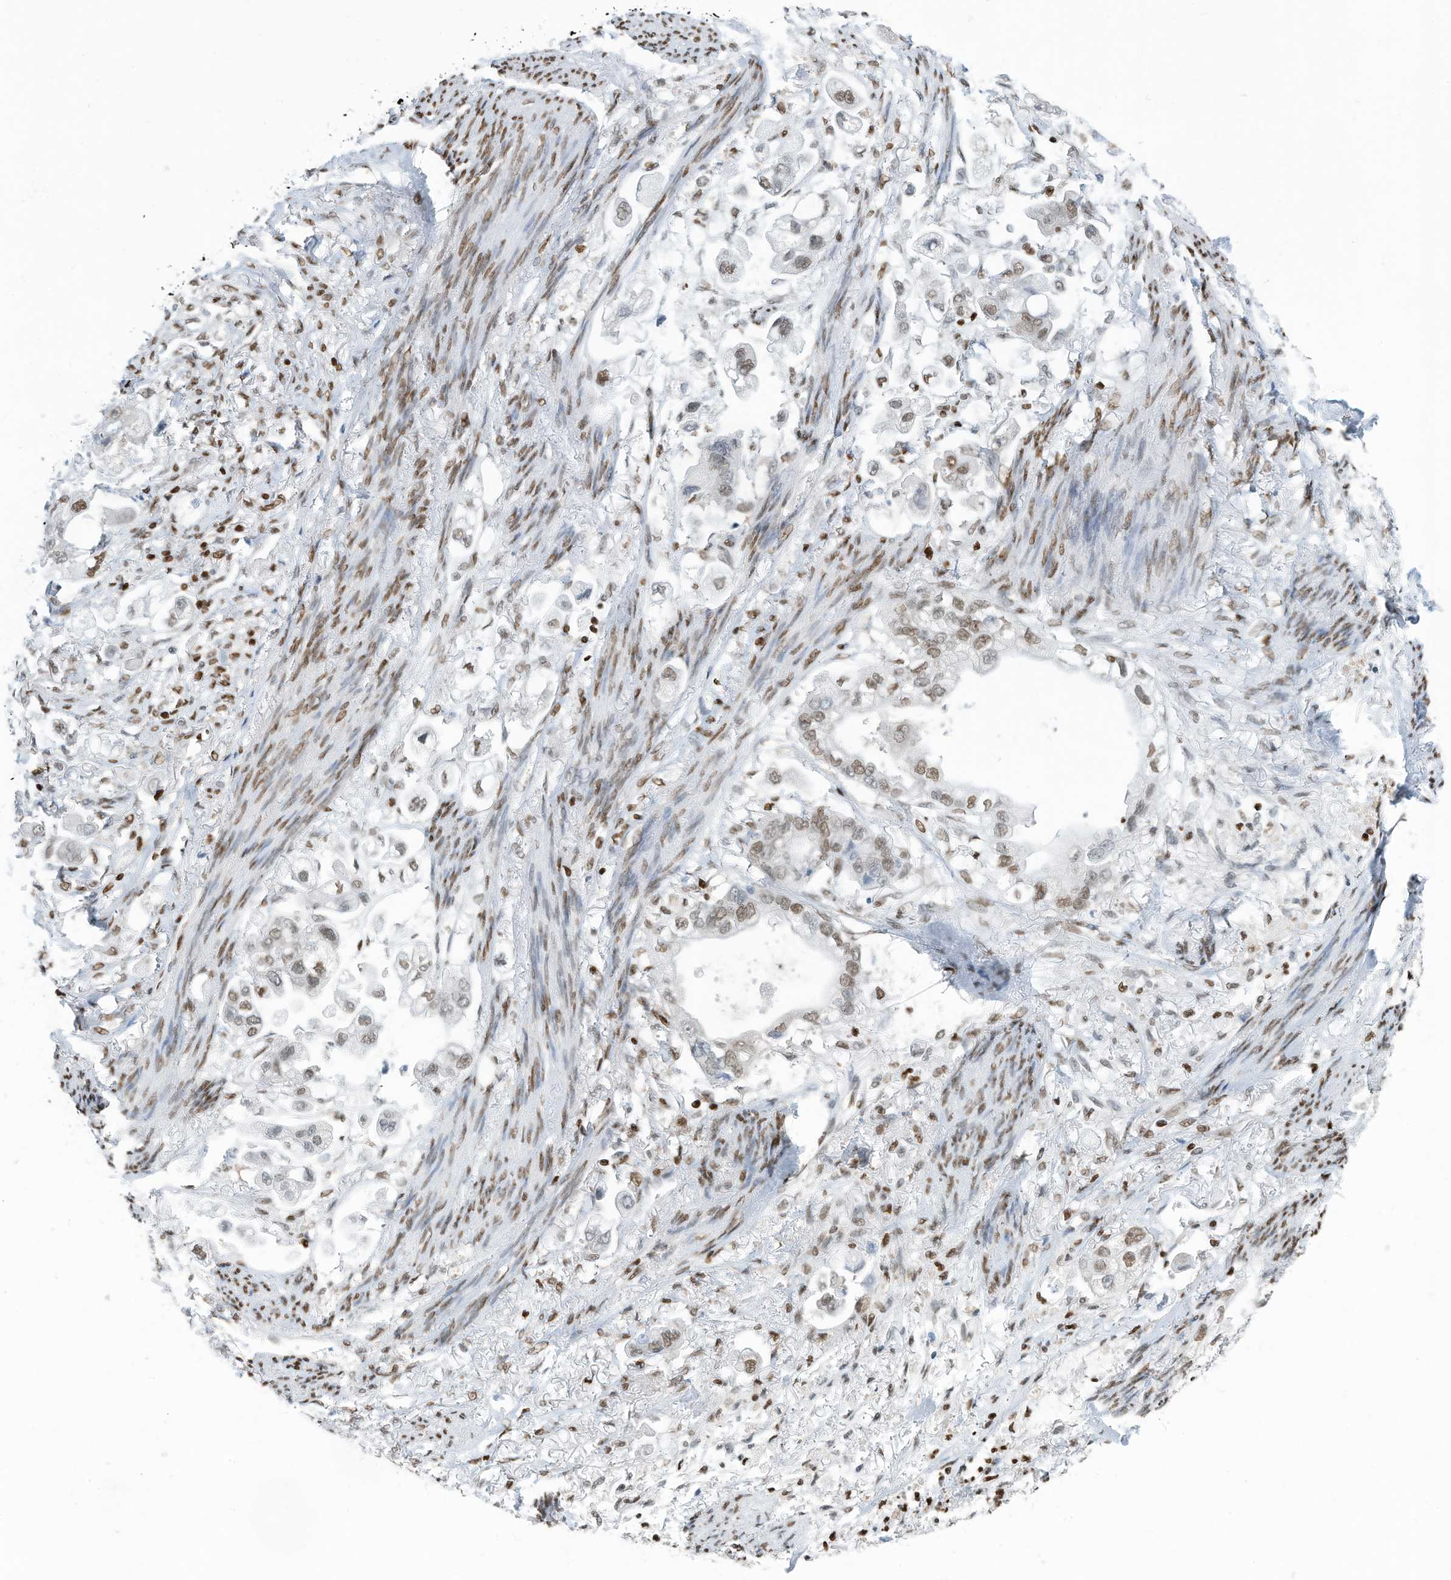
{"staining": {"intensity": "weak", "quantity": "25%-75%", "location": "nuclear"}, "tissue": "stomach cancer", "cell_type": "Tumor cells", "image_type": "cancer", "snomed": [{"axis": "morphology", "description": "Adenocarcinoma, NOS"}, {"axis": "topography", "description": "Stomach"}], "caption": "The micrograph displays immunohistochemical staining of stomach cancer (adenocarcinoma). There is weak nuclear expression is seen in approximately 25%-75% of tumor cells.", "gene": "SARNP", "patient": {"sex": "male", "age": 62}}